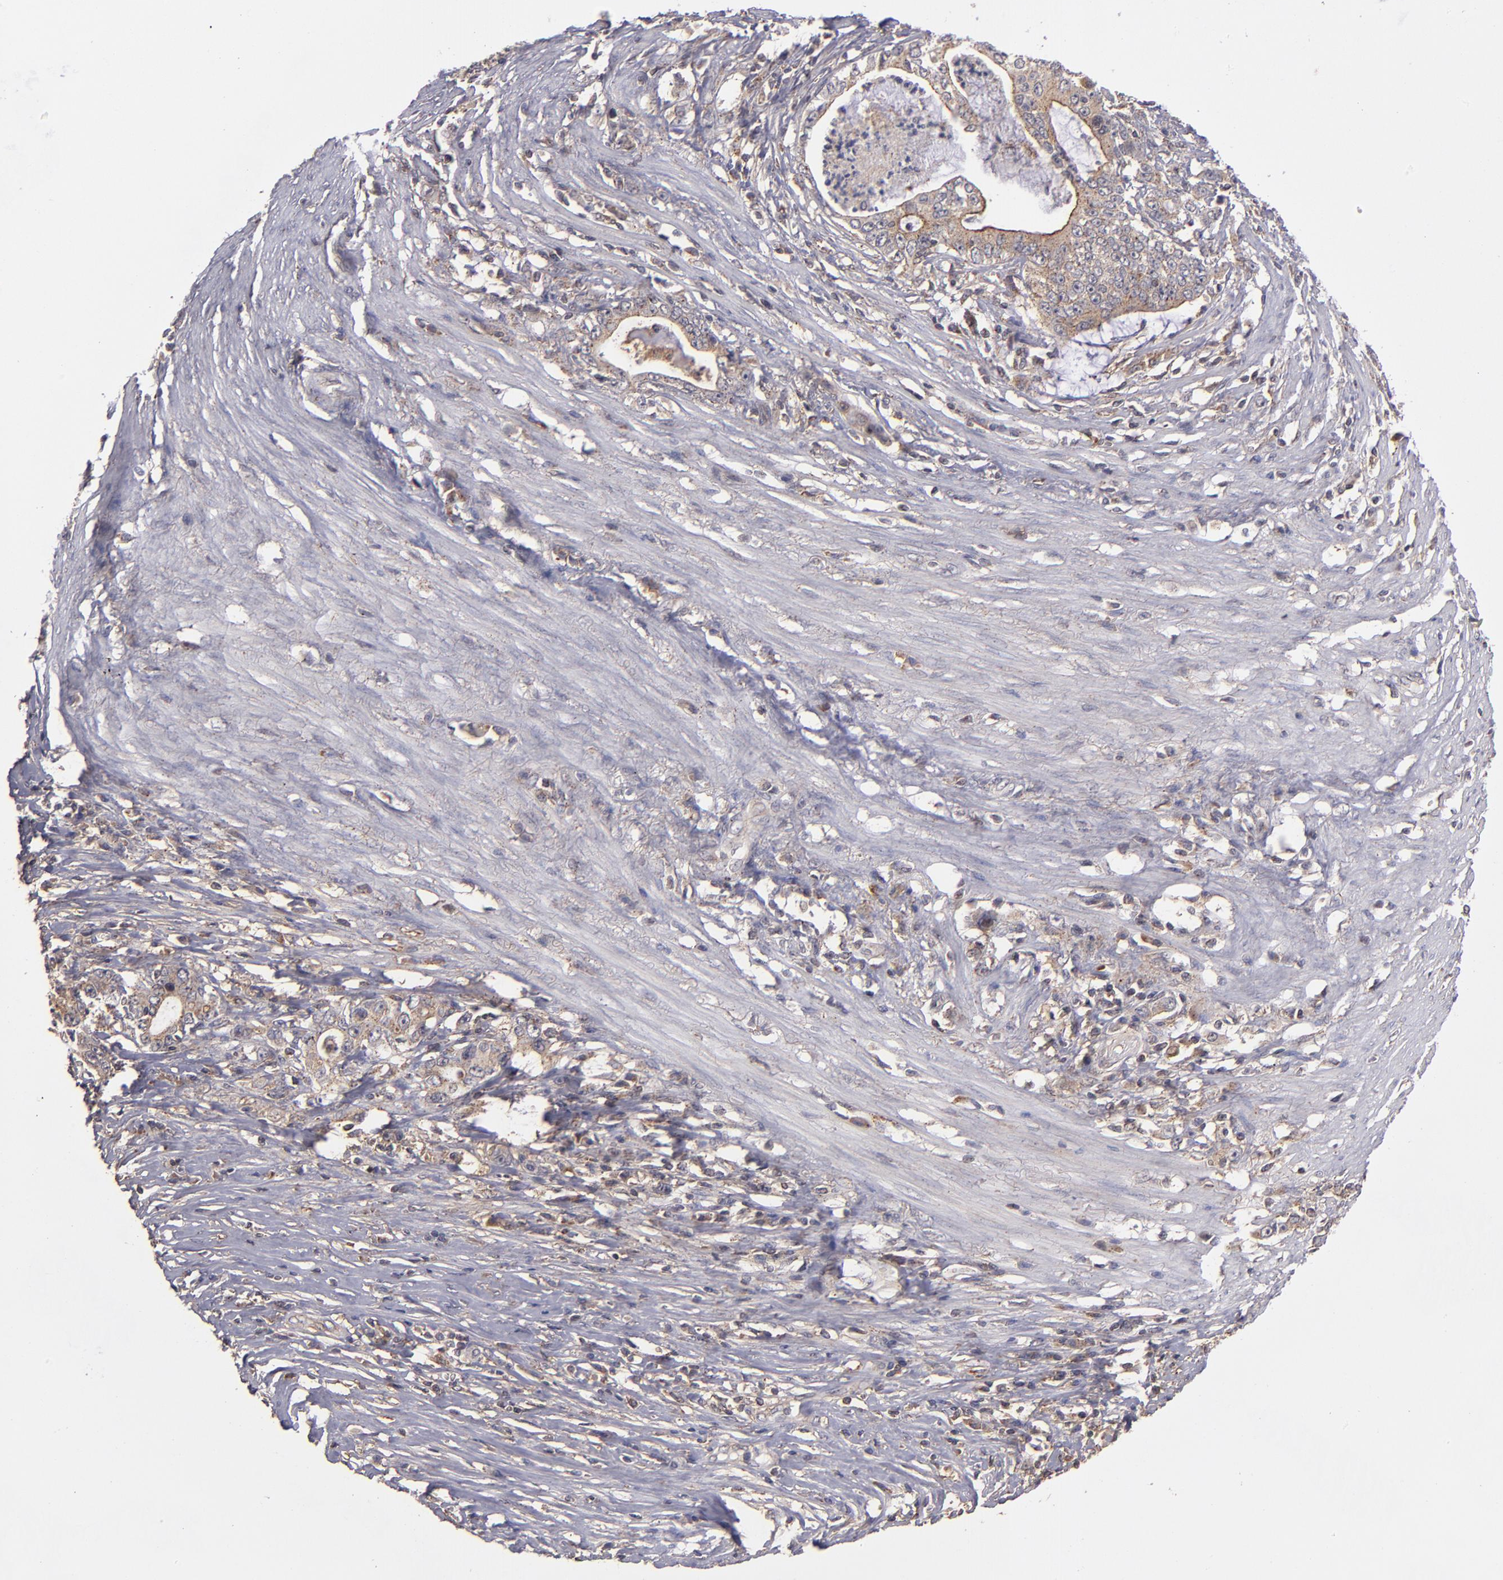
{"staining": {"intensity": "moderate", "quantity": ">75%", "location": "cytoplasmic/membranous"}, "tissue": "stomach cancer", "cell_type": "Tumor cells", "image_type": "cancer", "snomed": [{"axis": "morphology", "description": "Adenocarcinoma, NOS"}, {"axis": "topography", "description": "Stomach, lower"}], "caption": "Adenocarcinoma (stomach) stained with a protein marker shows moderate staining in tumor cells.", "gene": "ZFYVE1", "patient": {"sex": "female", "age": 72}}